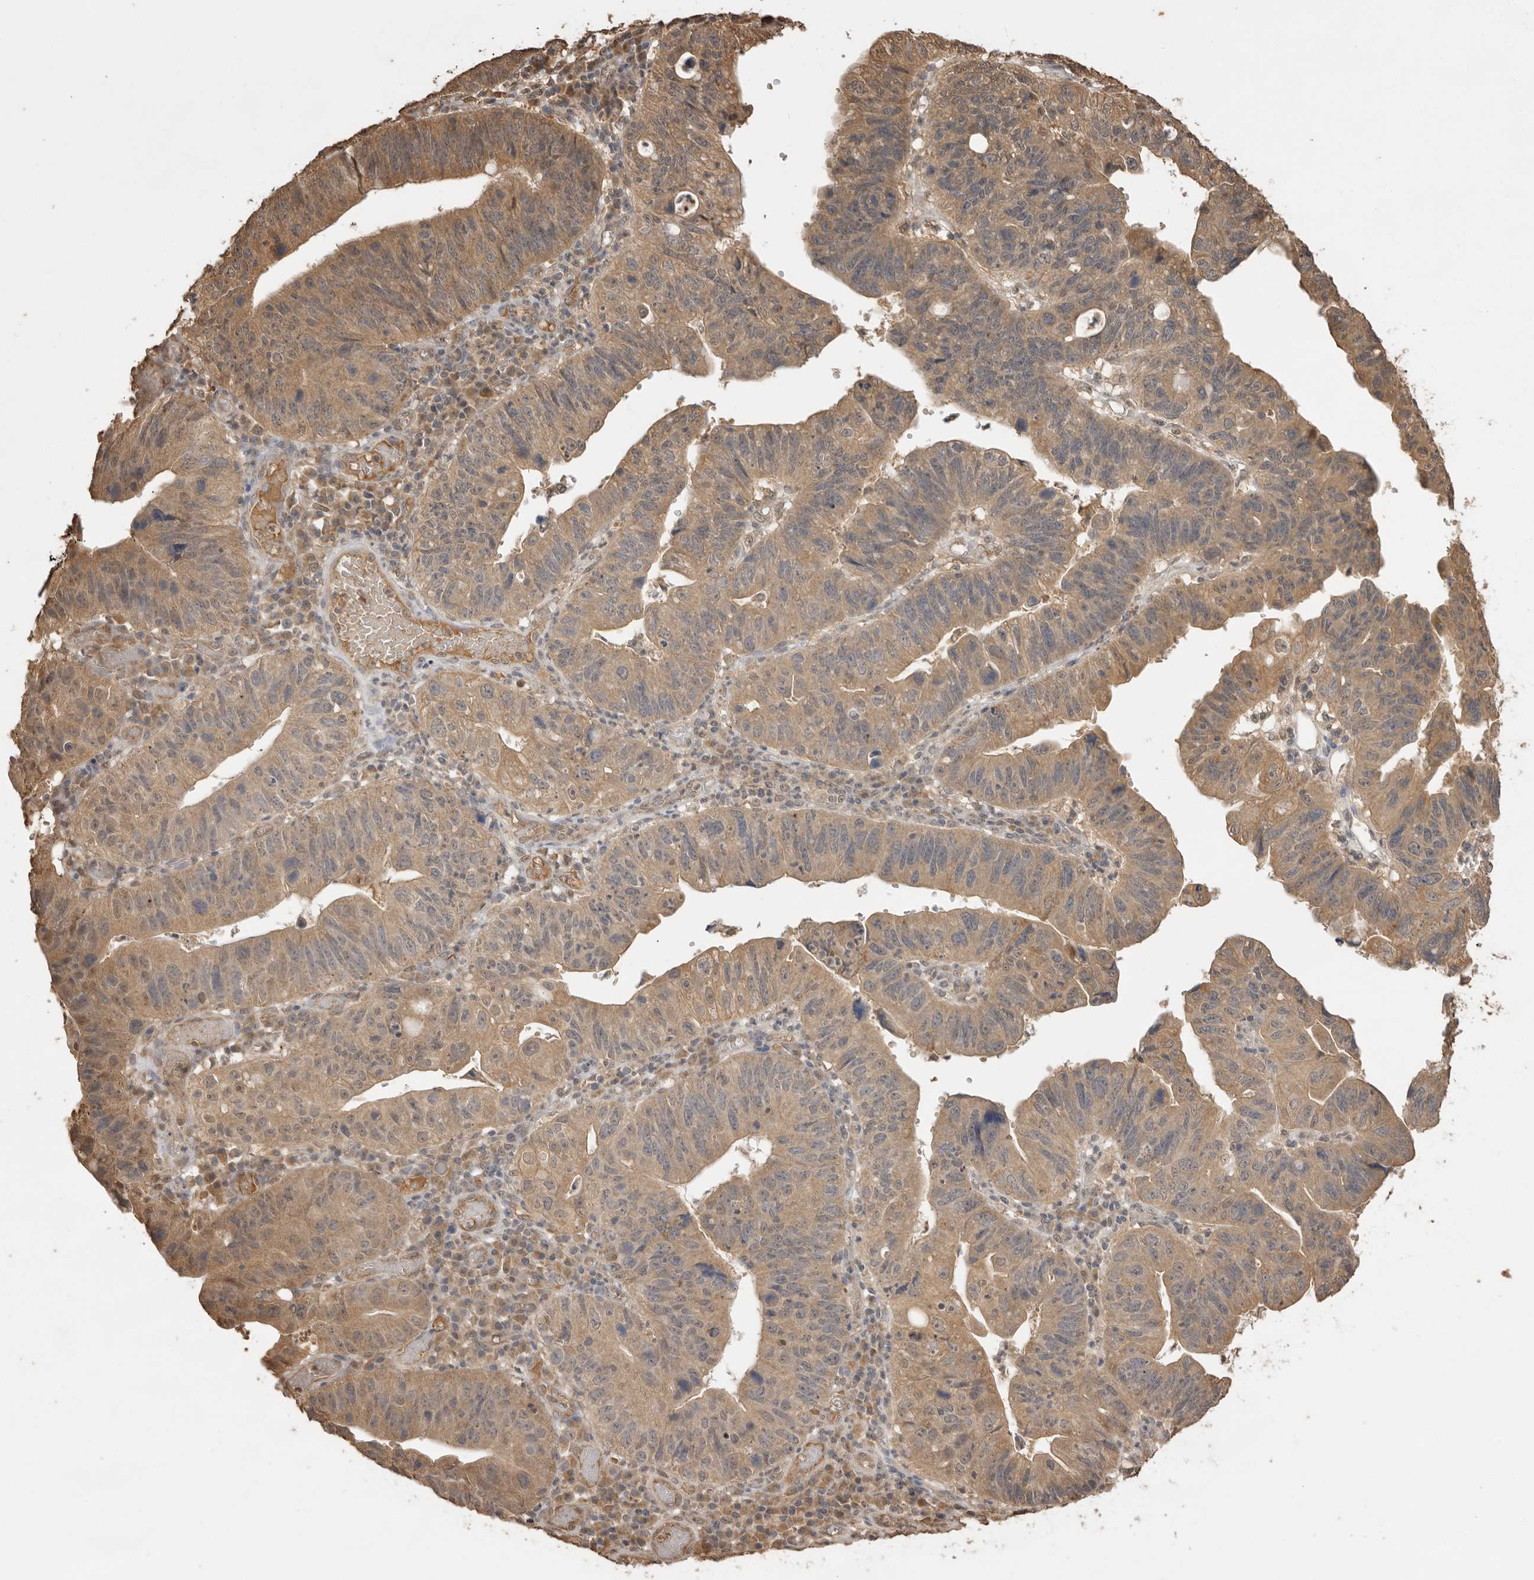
{"staining": {"intensity": "moderate", "quantity": ">75%", "location": "cytoplasmic/membranous"}, "tissue": "stomach cancer", "cell_type": "Tumor cells", "image_type": "cancer", "snomed": [{"axis": "morphology", "description": "Adenocarcinoma, NOS"}, {"axis": "topography", "description": "Stomach"}], "caption": "Stomach adenocarcinoma stained with a protein marker exhibits moderate staining in tumor cells.", "gene": "JAG2", "patient": {"sex": "male", "age": 59}}